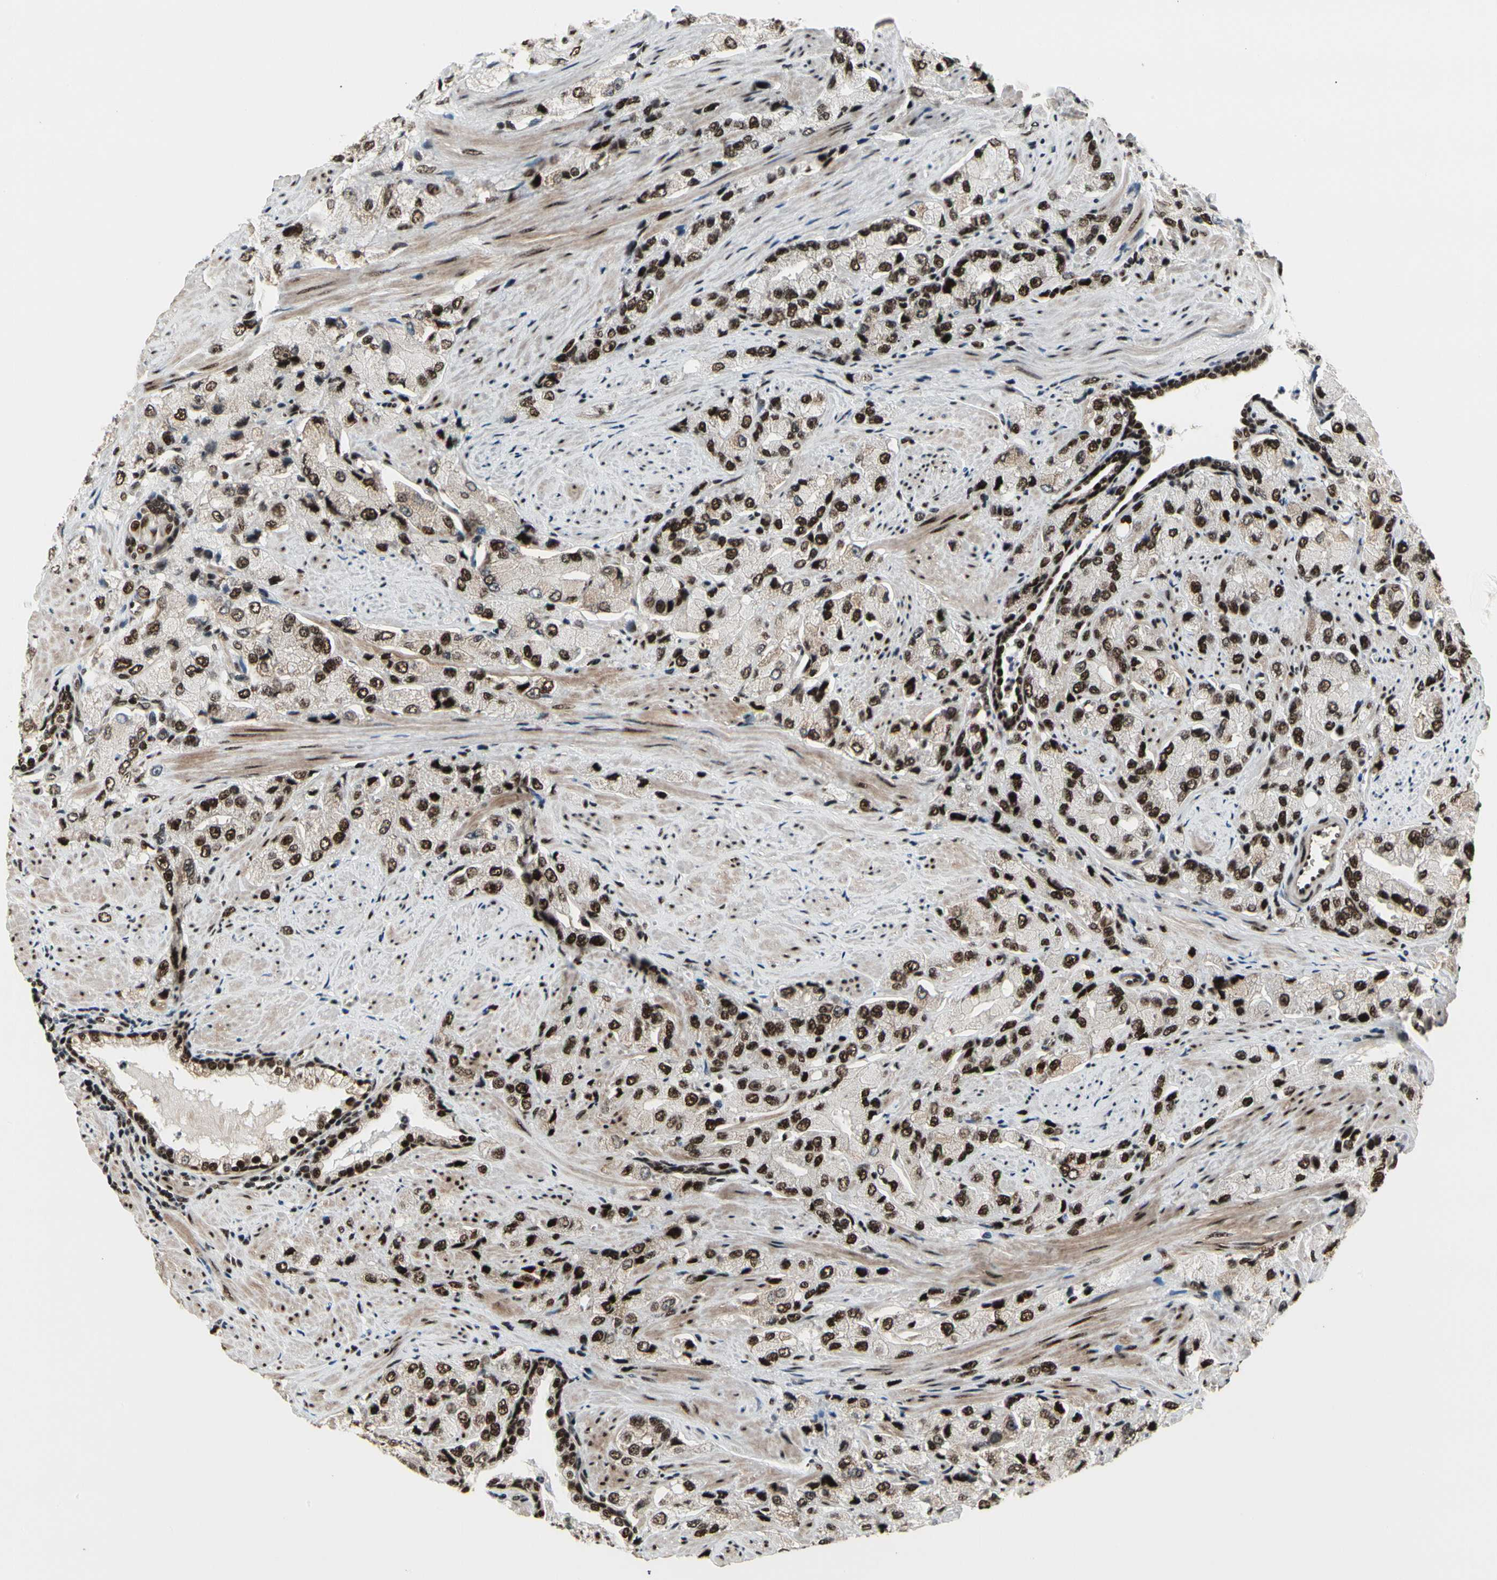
{"staining": {"intensity": "strong", "quantity": ">75%", "location": "nuclear"}, "tissue": "prostate cancer", "cell_type": "Tumor cells", "image_type": "cancer", "snomed": [{"axis": "morphology", "description": "Adenocarcinoma, High grade"}, {"axis": "topography", "description": "Prostate"}], "caption": "This photomicrograph displays high-grade adenocarcinoma (prostate) stained with immunohistochemistry (IHC) to label a protein in brown. The nuclear of tumor cells show strong positivity for the protein. Nuclei are counter-stained blue.", "gene": "SRSF11", "patient": {"sex": "male", "age": 58}}